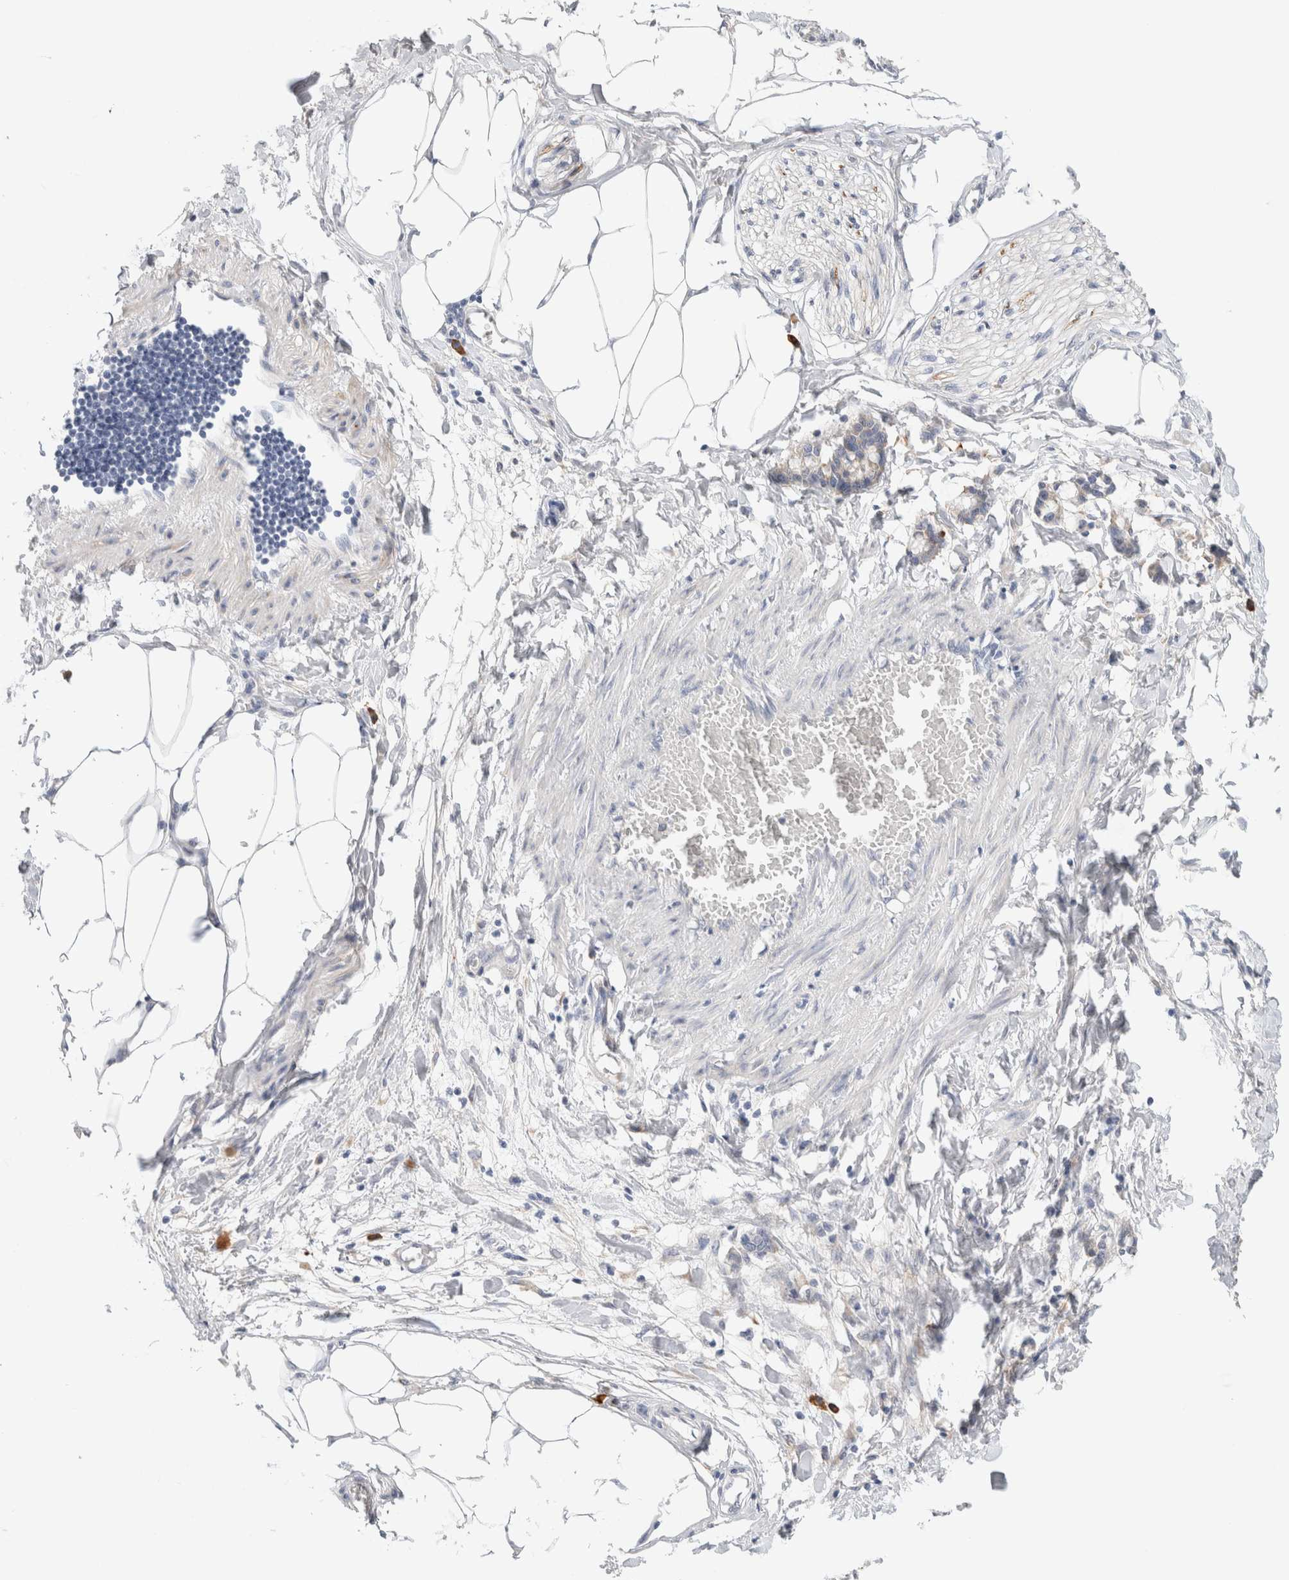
{"staining": {"intensity": "negative", "quantity": "none", "location": "none"}, "tissue": "adipose tissue", "cell_type": "Adipocytes", "image_type": "normal", "snomed": [{"axis": "morphology", "description": "Normal tissue, NOS"}, {"axis": "morphology", "description": "Adenocarcinoma, NOS"}, {"axis": "topography", "description": "Colon"}, {"axis": "topography", "description": "Peripheral nerve tissue"}], "caption": "This is an IHC histopathology image of normal human adipose tissue. There is no positivity in adipocytes.", "gene": "GADD45G", "patient": {"sex": "male", "age": 14}}